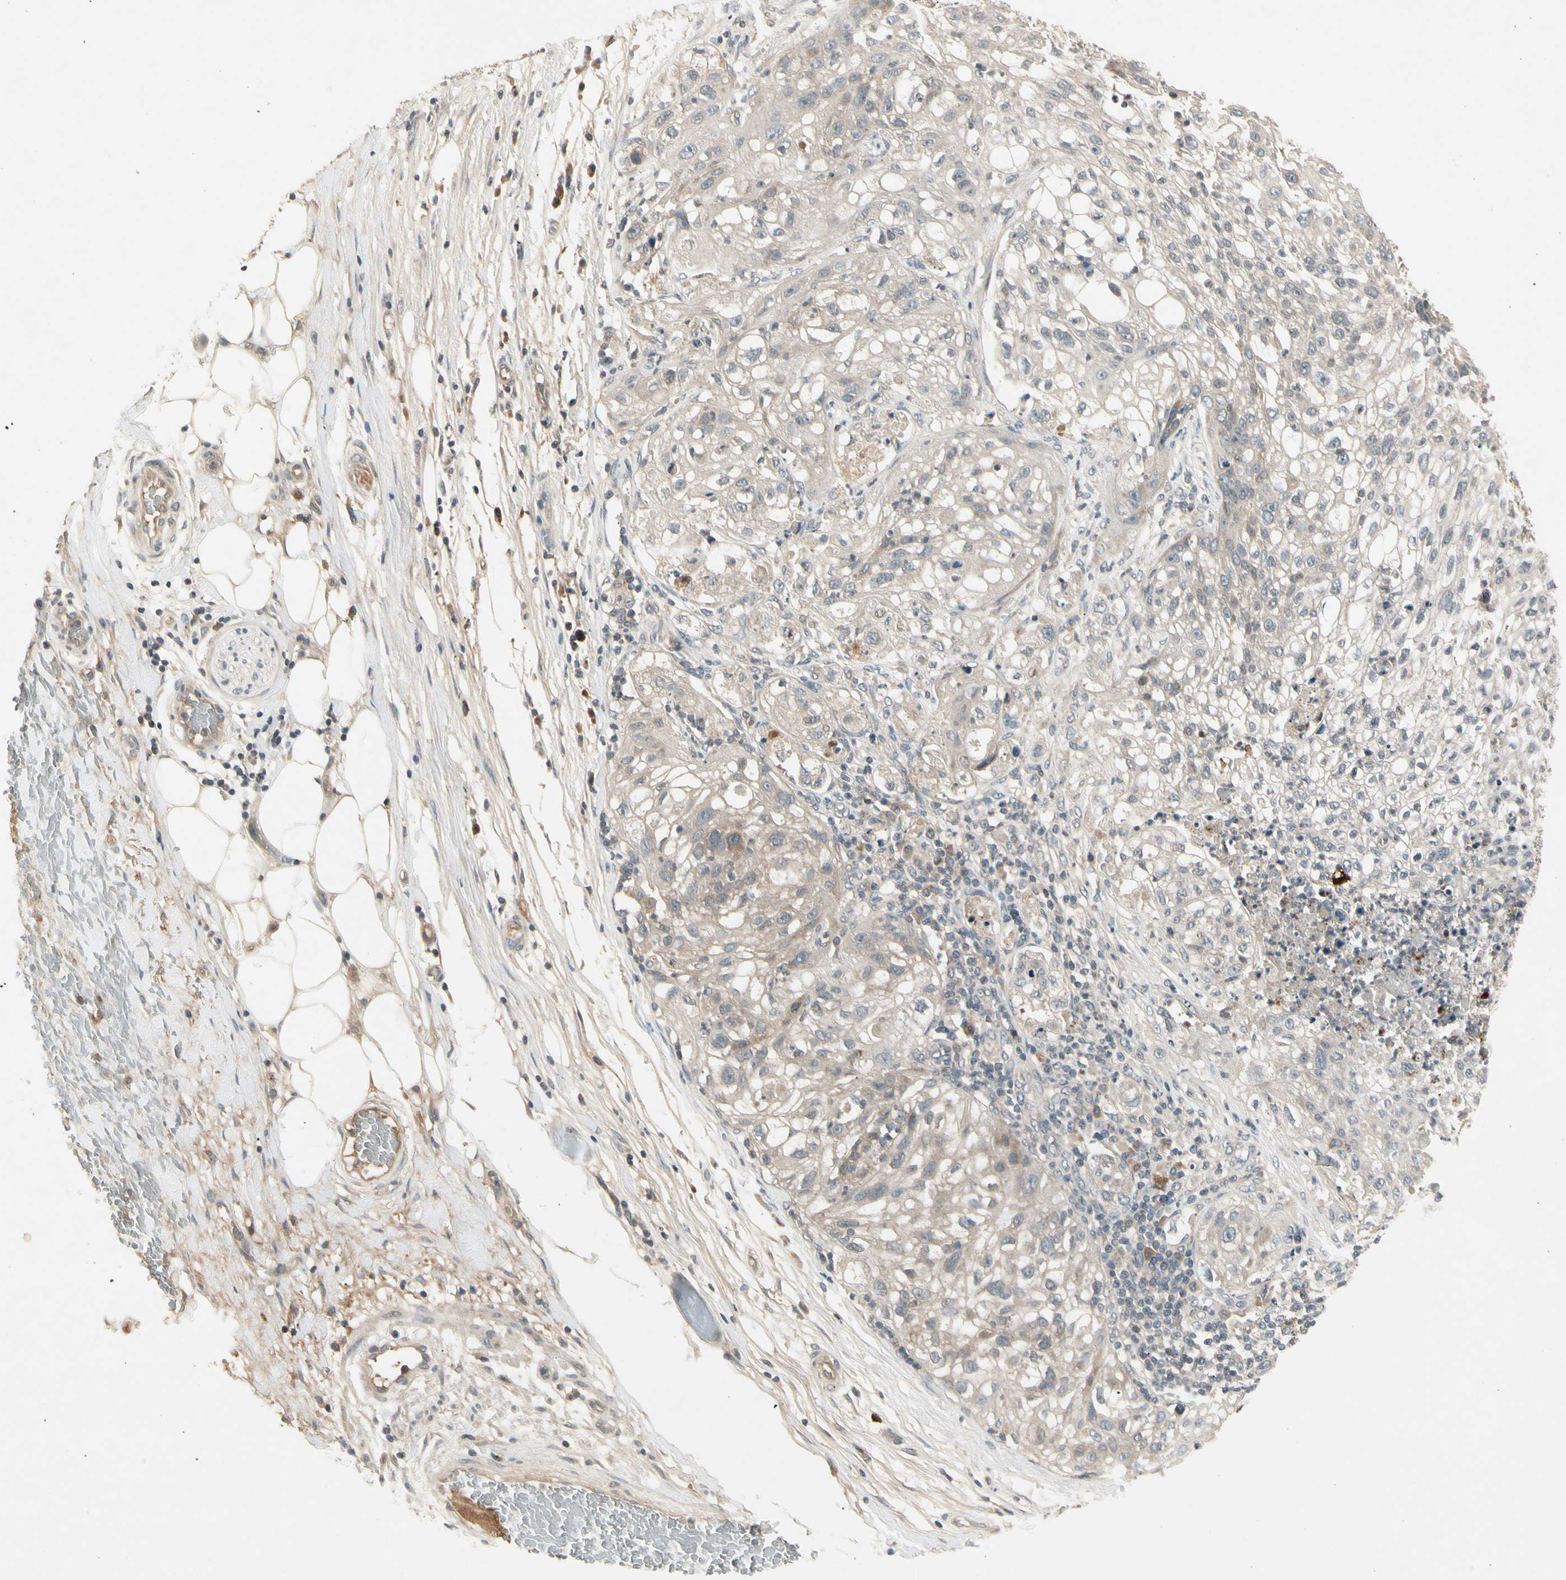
{"staining": {"intensity": "weak", "quantity": "<25%", "location": "cytoplasmic/membranous"}, "tissue": "lung cancer", "cell_type": "Tumor cells", "image_type": "cancer", "snomed": [{"axis": "morphology", "description": "Inflammation, NOS"}, {"axis": "morphology", "description": "Squamous cell carcinoma, NOS"}, {"axis": "topography", "description": "Lymph node"}, {"axis": "topography", "description": "Soft tissue"}, {"axis": "topography", "description": "Lung"}], "caption": "The image displays no staining of tumor cells in lung cancer (squamous cell carcinoma).", "gene": "CCL4", "patient": {"sex": "male", "age": 66}}